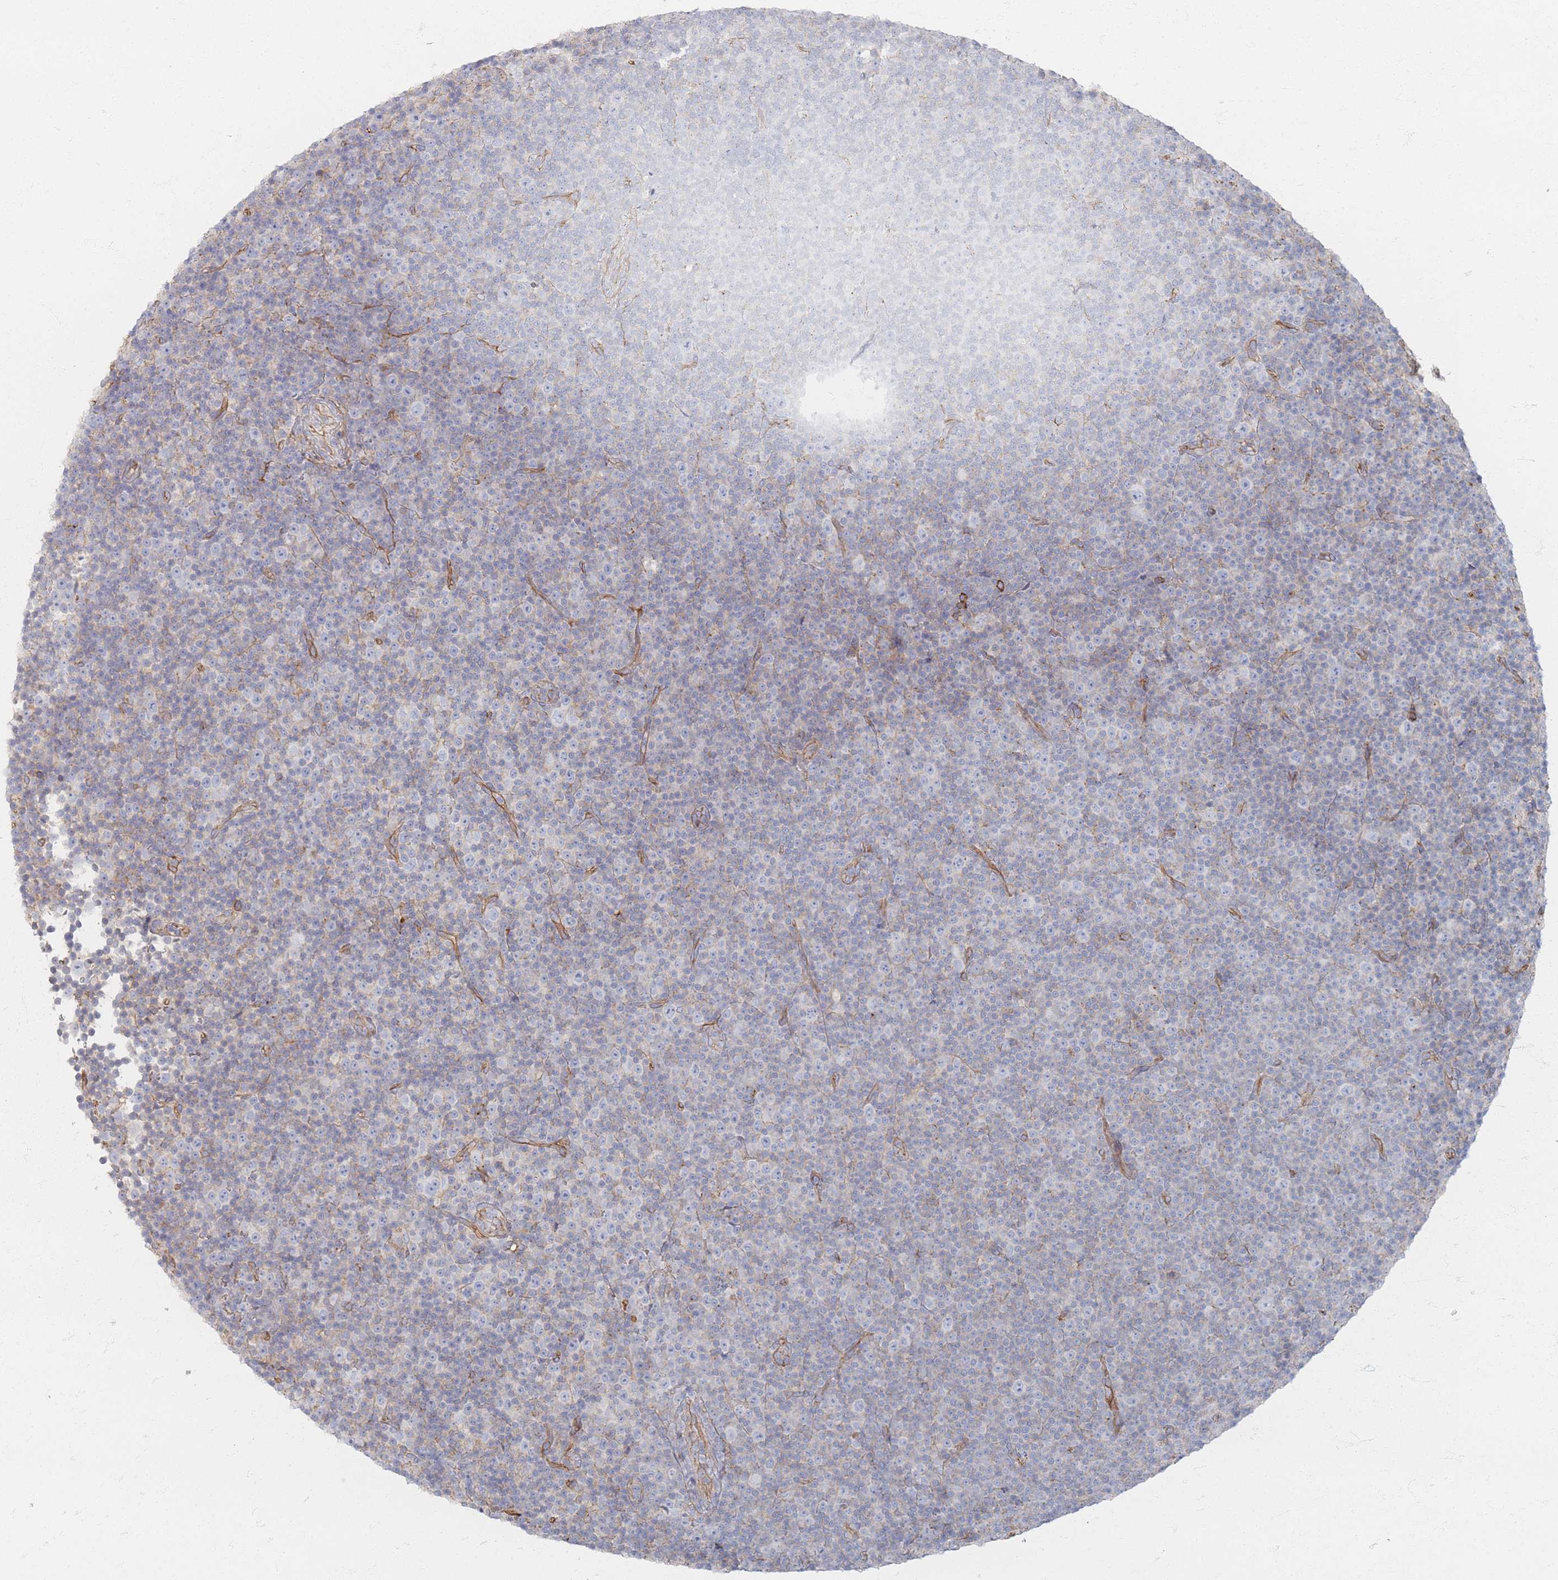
{"staining": {"intensity": "negative", "quantity": "none", "location": "none"}, "tissue": "lymphoma", "cell_type": "Tumor cells", "image_type": "cancer", "snomed": [{"axis": "morphology", "description": "Malignant lymphoma, non-Hodgkin's type, Low grade"}, {"axis": "topography", "description": "Lymph node"}], "caption": "Tumor cells are negative for protein expression in human low-grade malignant lymphoma, non-Hodgkin's type.", "gene": "GNB1", "patient": {"sex": "female", "age": 67}}